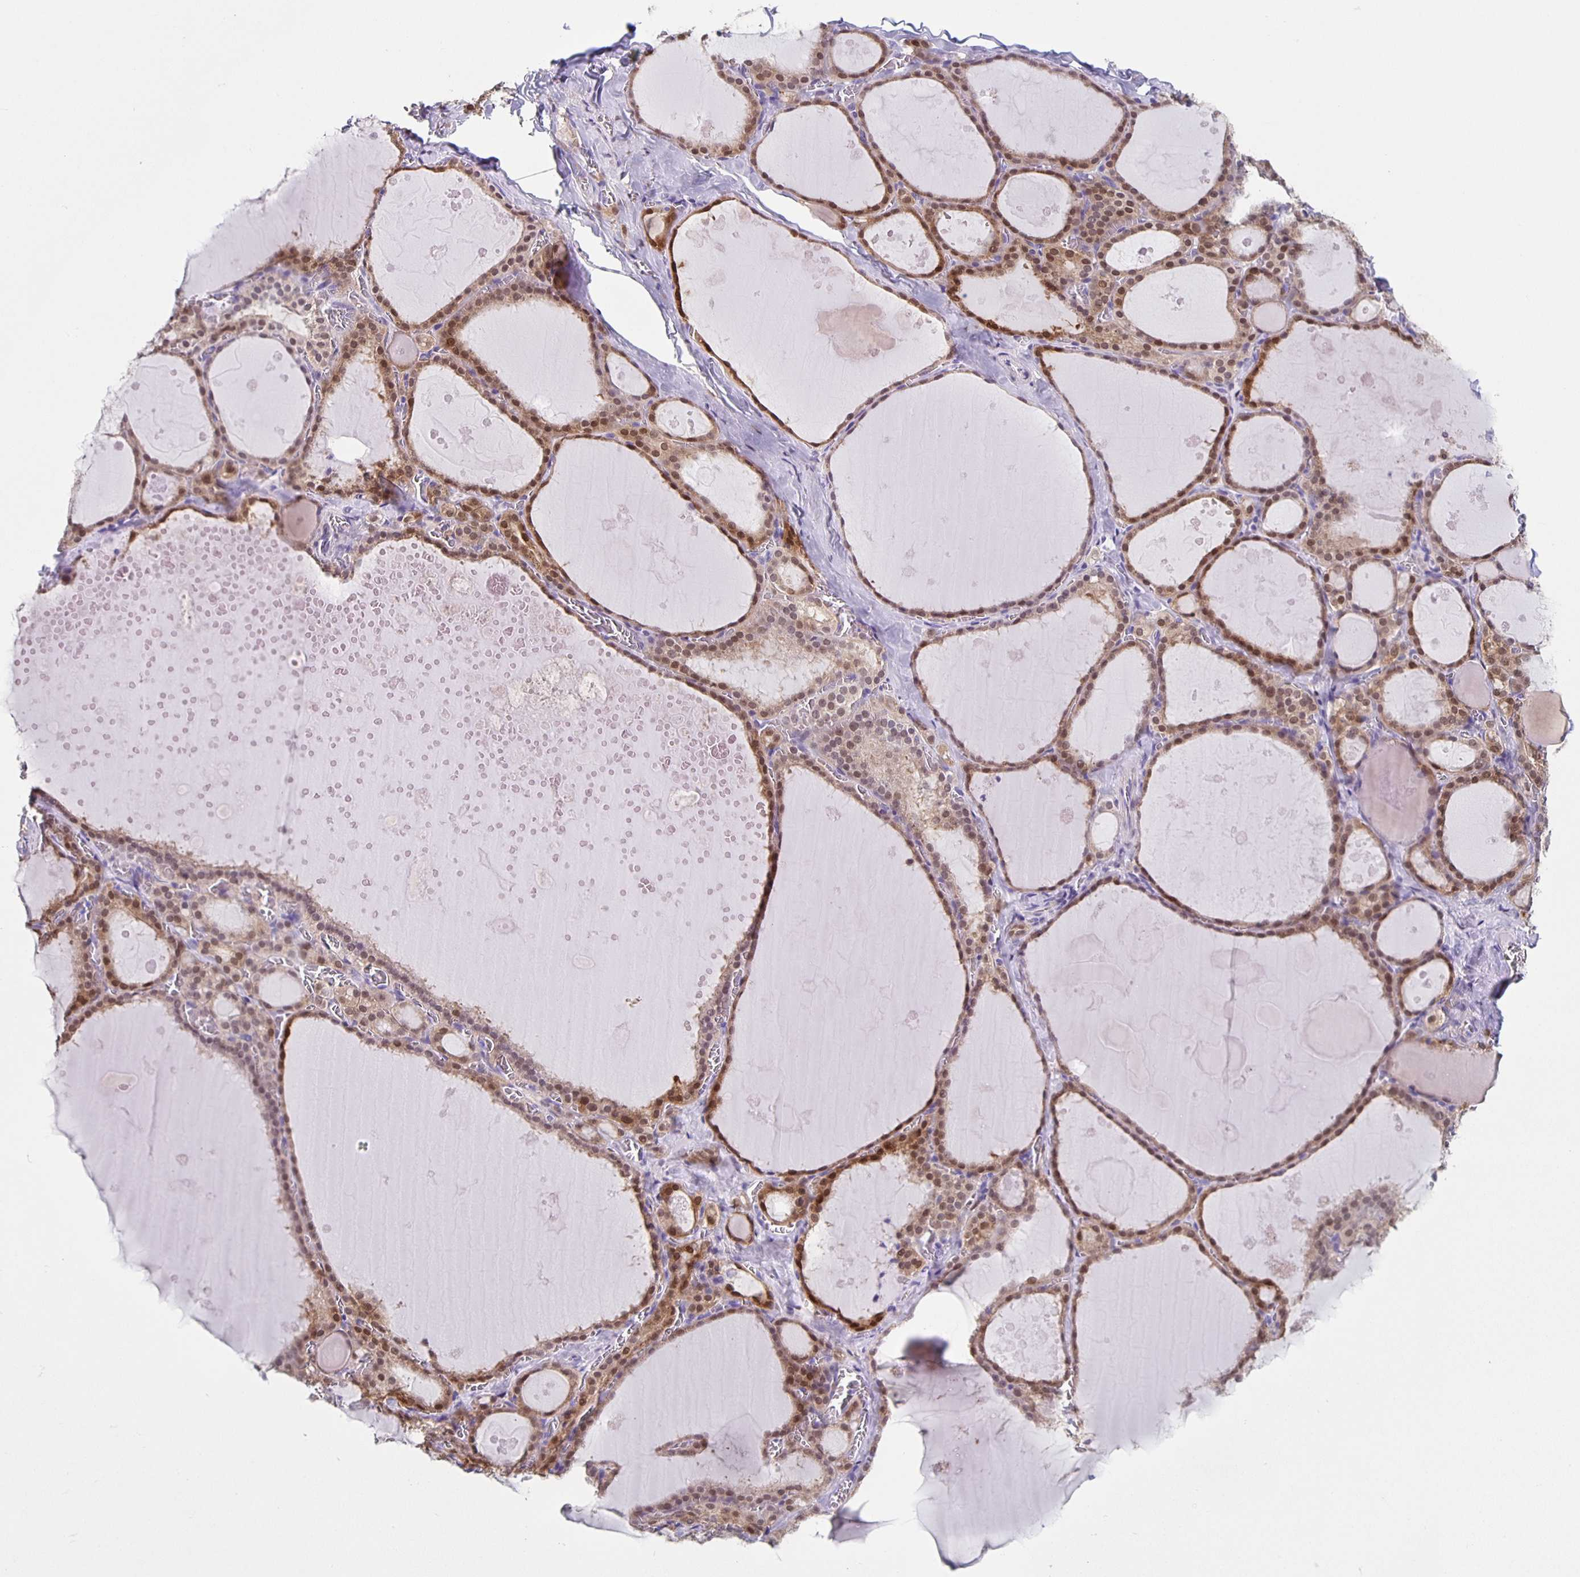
{"staining": {"intensity": "moderate", "quantity": "25%-75%", "location": "cytoplasmic/membranous,nuclear"}, "tissue": "thyroid gland", "cell_type": "Glandular cells", "image_type": "normal", "snomed": [{"axis": "morphology", "description": "Normal tissue, NOS"}, {"axis": "topography", "description": "Thyroid gland"}], "caption": "Protein staining of benign thyroid gland displays moderate cytoplasmic/membranous,nuclear positivity in approximately 25%-75% of glandular cells.", "gene": "TPPP", "patient": {"sex": "male", "age": 56}}